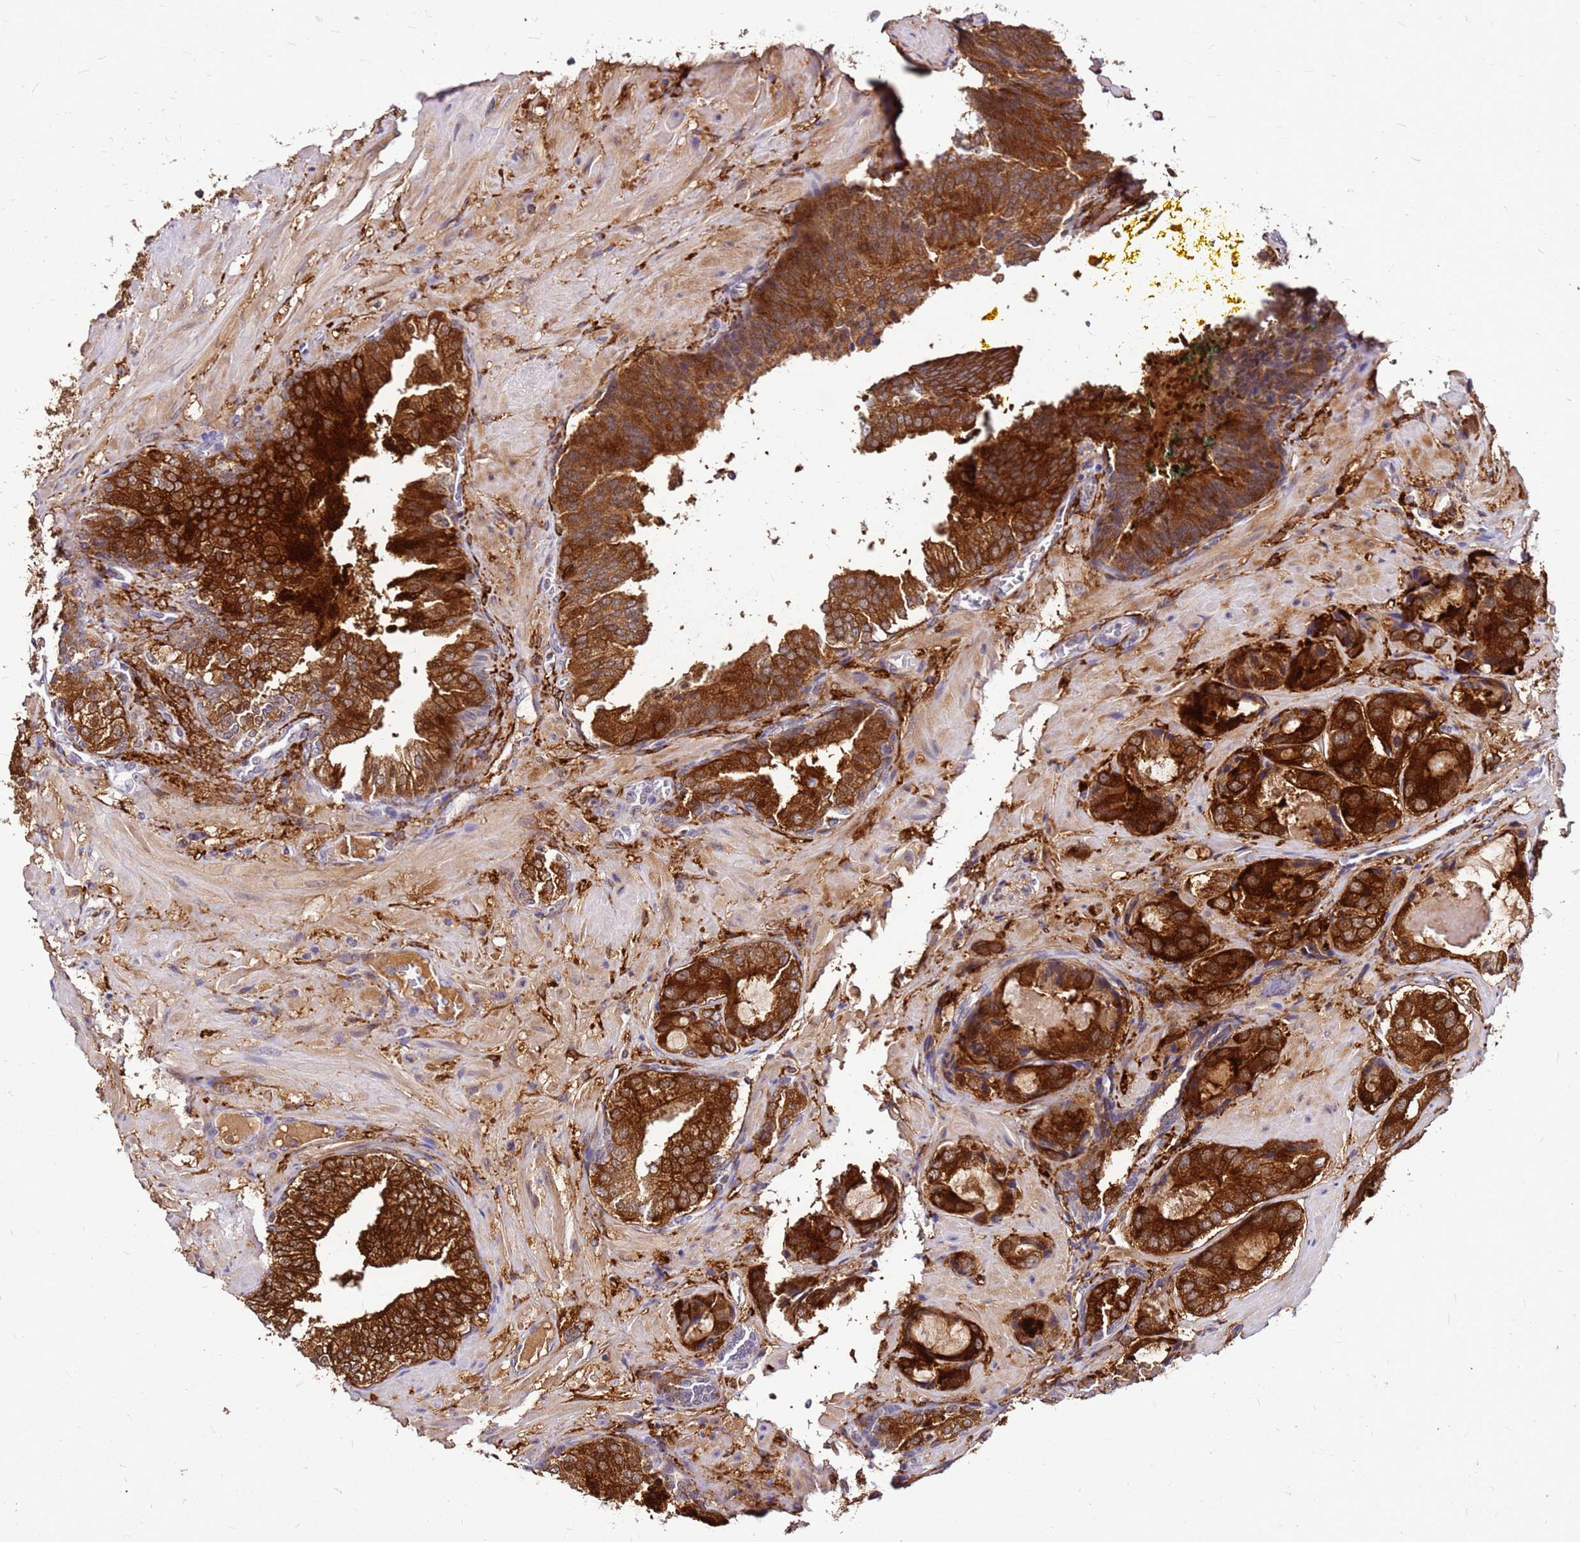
{"staining": {"intensity": "strong", "quantity": ">75%", "location": "cytoplasmic/membranous"}, "tissue": "prostate cancer", "cell_type": "Tumor cells", "image_type": "cancer", "snomed": [{"axis": "morphology", "description": "Adenocarcinoma, High grade"}, {"axis": "topography", "description": "Prostate"}], "caption": "Tumor cells exhibit strong cytoplasmic/membranous staining in approximately >75% of cells in prostate cancer.", "gene": "ALDH1A3", "patient": {"sex": "male", "age": 59}}